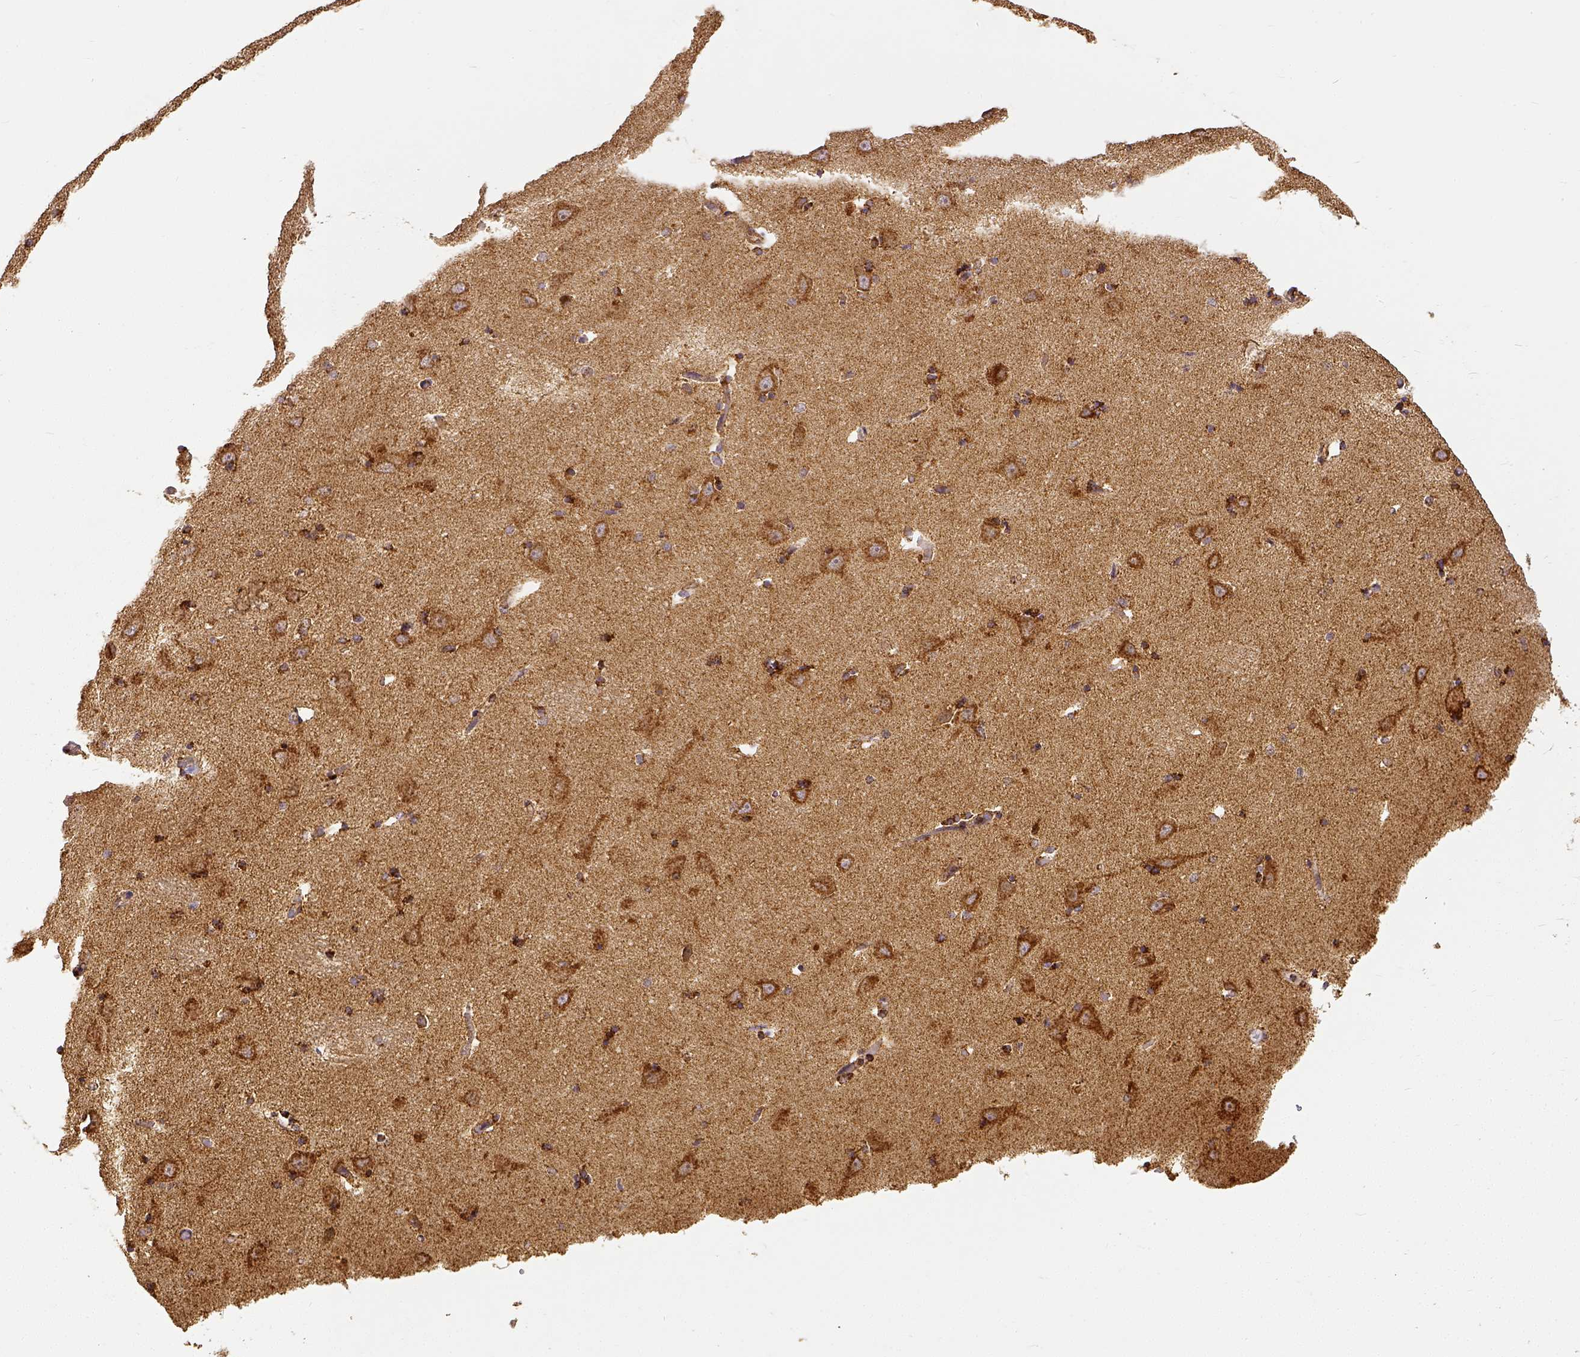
{"staining": {"intensity": "strong", "quantity": ">75%", "location": "cytoplasmic/membranous"}, "tissue": "caudate", "cell_type": "Glial cells", "image_type": "normal", "snomed": [{"axis": "morphology", "description": "Normal tissue, NOS"}, {"axis": "topography", "description": "Lateral ventricle wall"}, {"axis": "topography", "description": "Hippocampus"}], "caption": "High-magnification brightfield microscopy of normal caudate stained with DAB (3,3'-diaminobenzidine) (brown) and counterstained with hematoxylin (blue). glial cells exhibit strong cytoplasmic/membranous staining is identified in about>75% of cells.", "gene": "SDHB", "patient": {"sex": "female", "age": 63}}